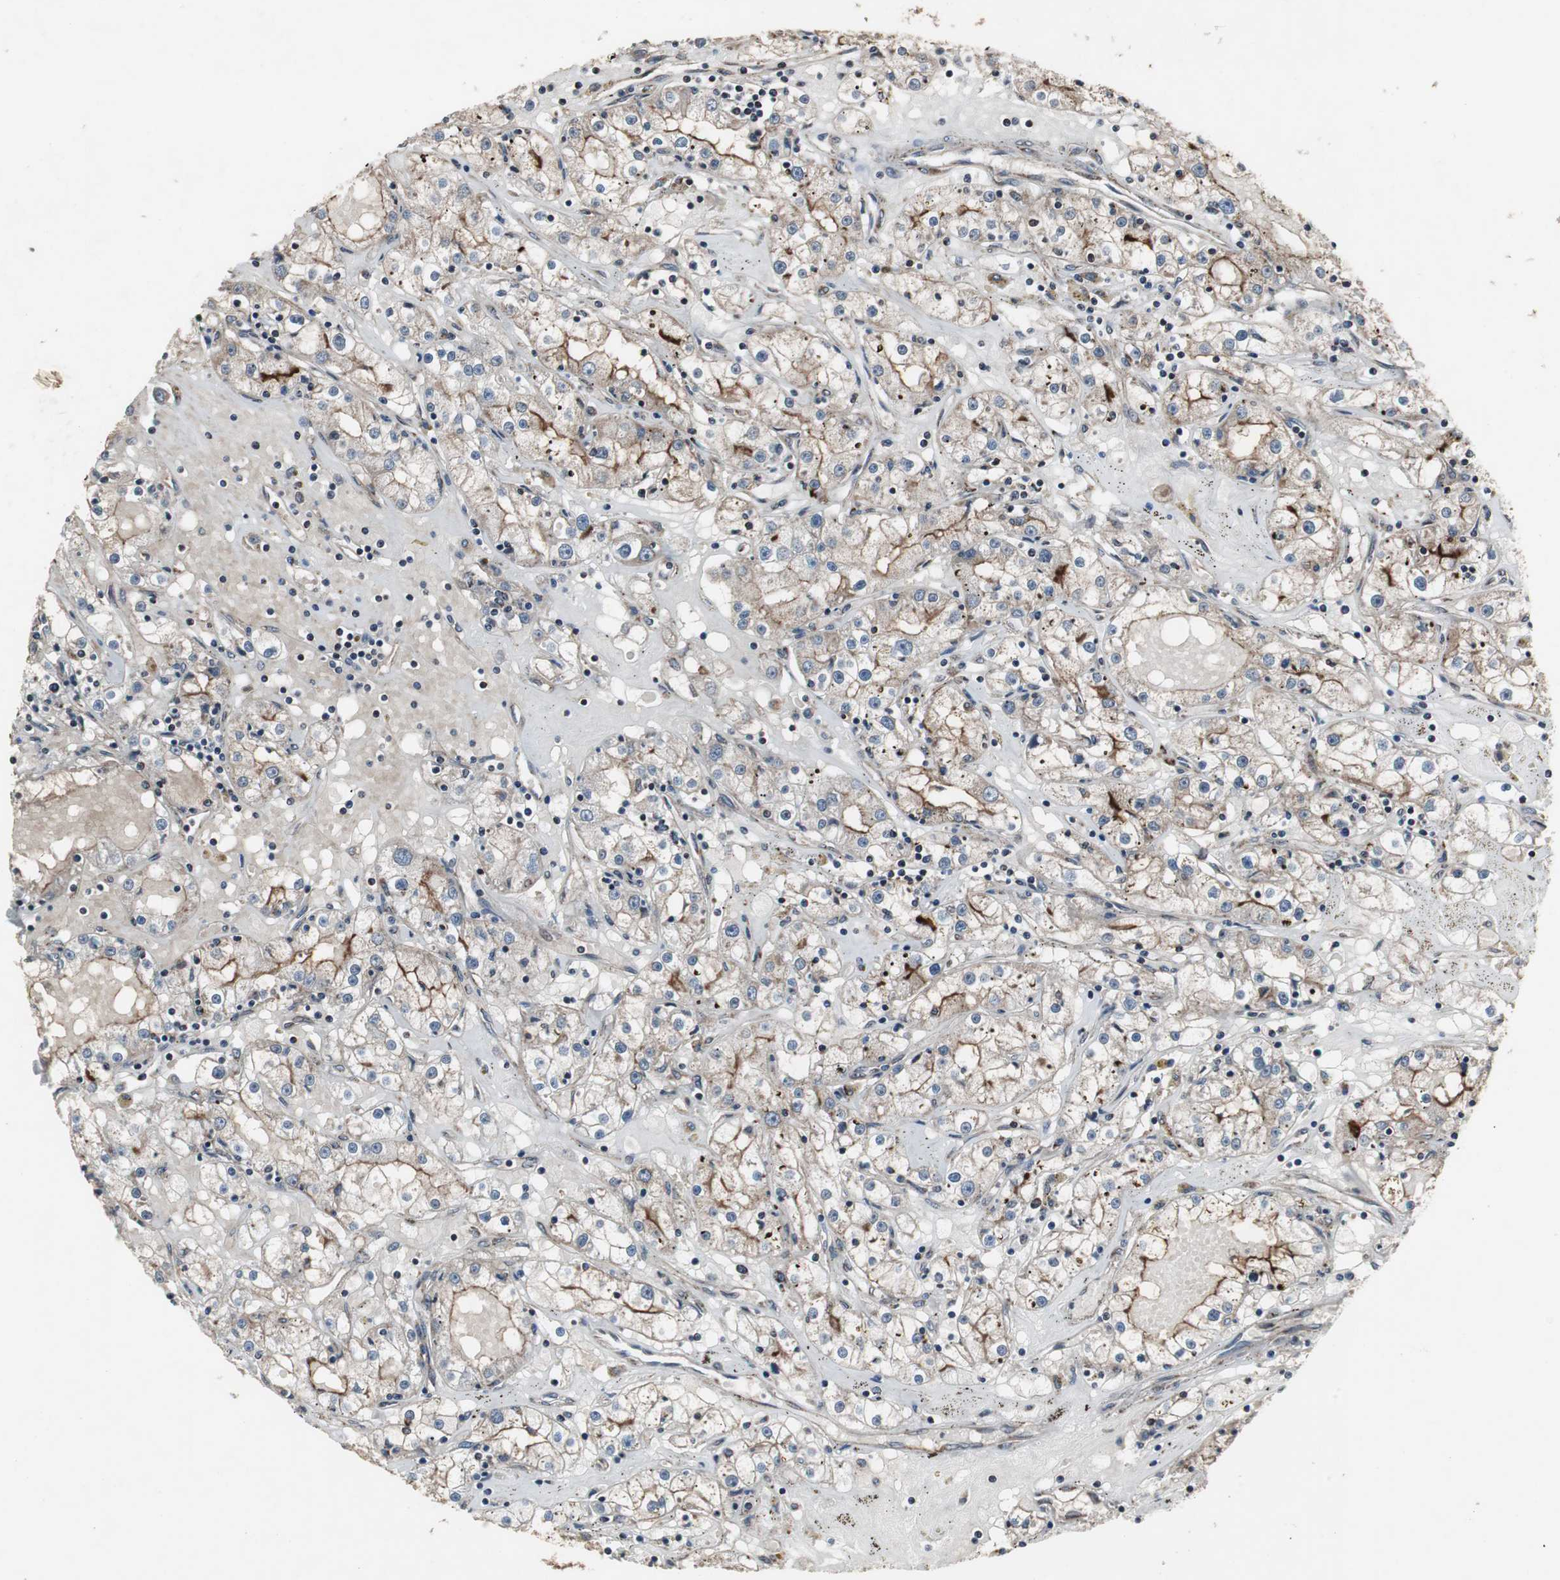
{"staining": {"intensity": "moderate", "quantity": "<25%", "location": "cytoplasmic/membranous"}, "tissue": "renal cancer", "cell_type": "Tumor cells", "image_type": "cancer", "snomed": [{"axis": "morphology", "description": "Adenocarcinoma, NOS"}, {"axis": "topography", "description": "Kidney"}], "caption": "Renal cancer (adenocarcinoma) stained with immunohistochemistry (IHC) shows moderate cytoplasmic/membranous positivity in about <25% of tumor cells.", "gene": "MRPL40", "patient": {"sex": "male", "age": 56}}